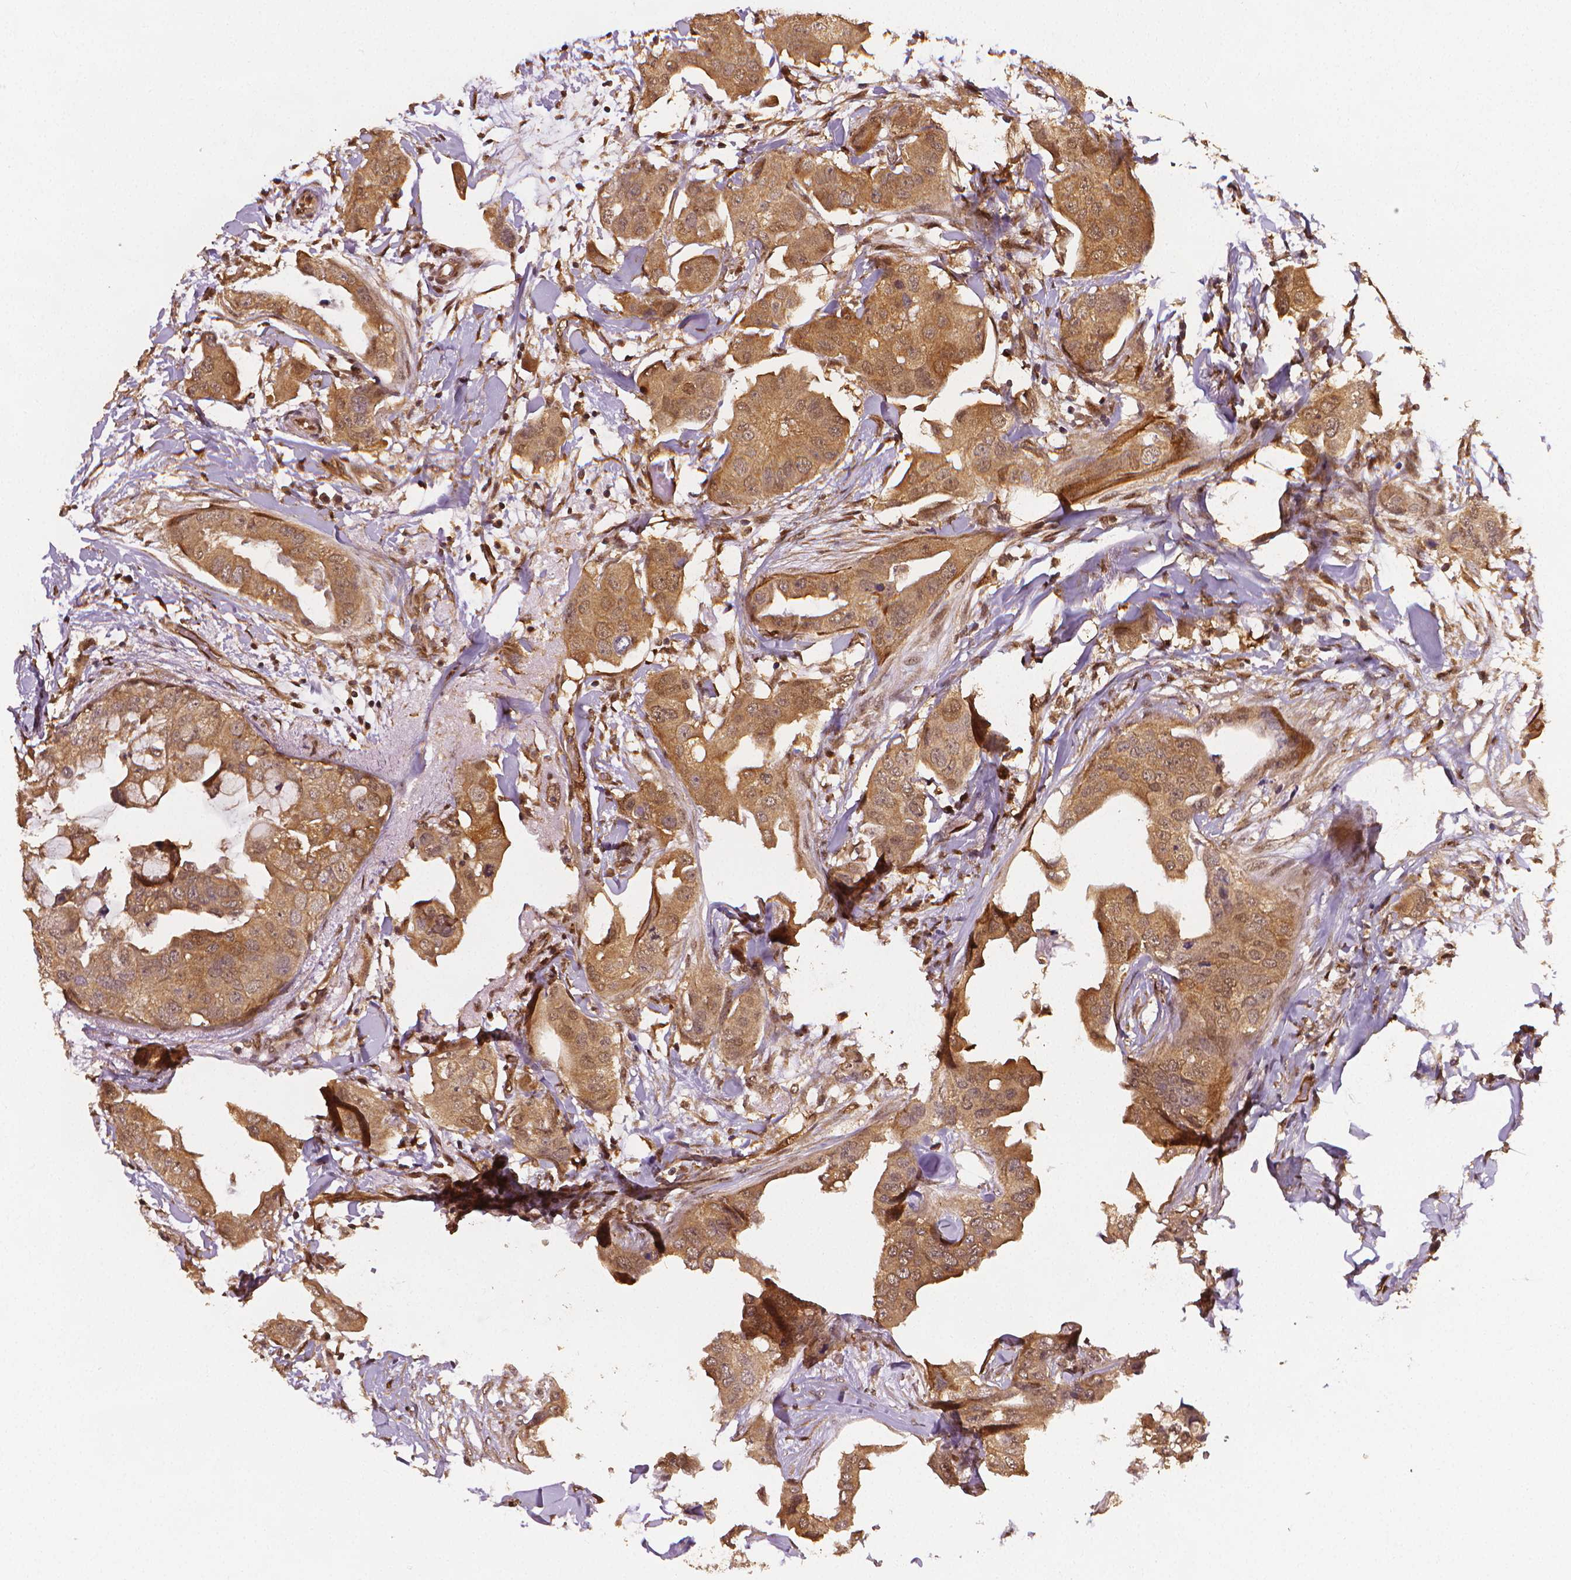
{"staining": {"intensity": "moderate", "quantity": ">75%", "location": "cytoplasmic/membranous"}, "tissue": "breast cancer", "cell_type": "Tumor cells", "image_type": "cancer", "snomed": [{"axis": "morphology", "description": "Normal tissue, NOS"}, {"axis": "morphology", "description": "Duct carcinoma"}, {"axis": "topography", "description": "Breast"}], "caption": "Breast cancer (invasive ductal carcinoma) was stained to show a protein in brown. There is medium levels of moderate cytoplasmic/membranous expression in approximately >75% of tumor cells.", "gene": "STAT3", "patient": {"sex": "female", "age": 40}}